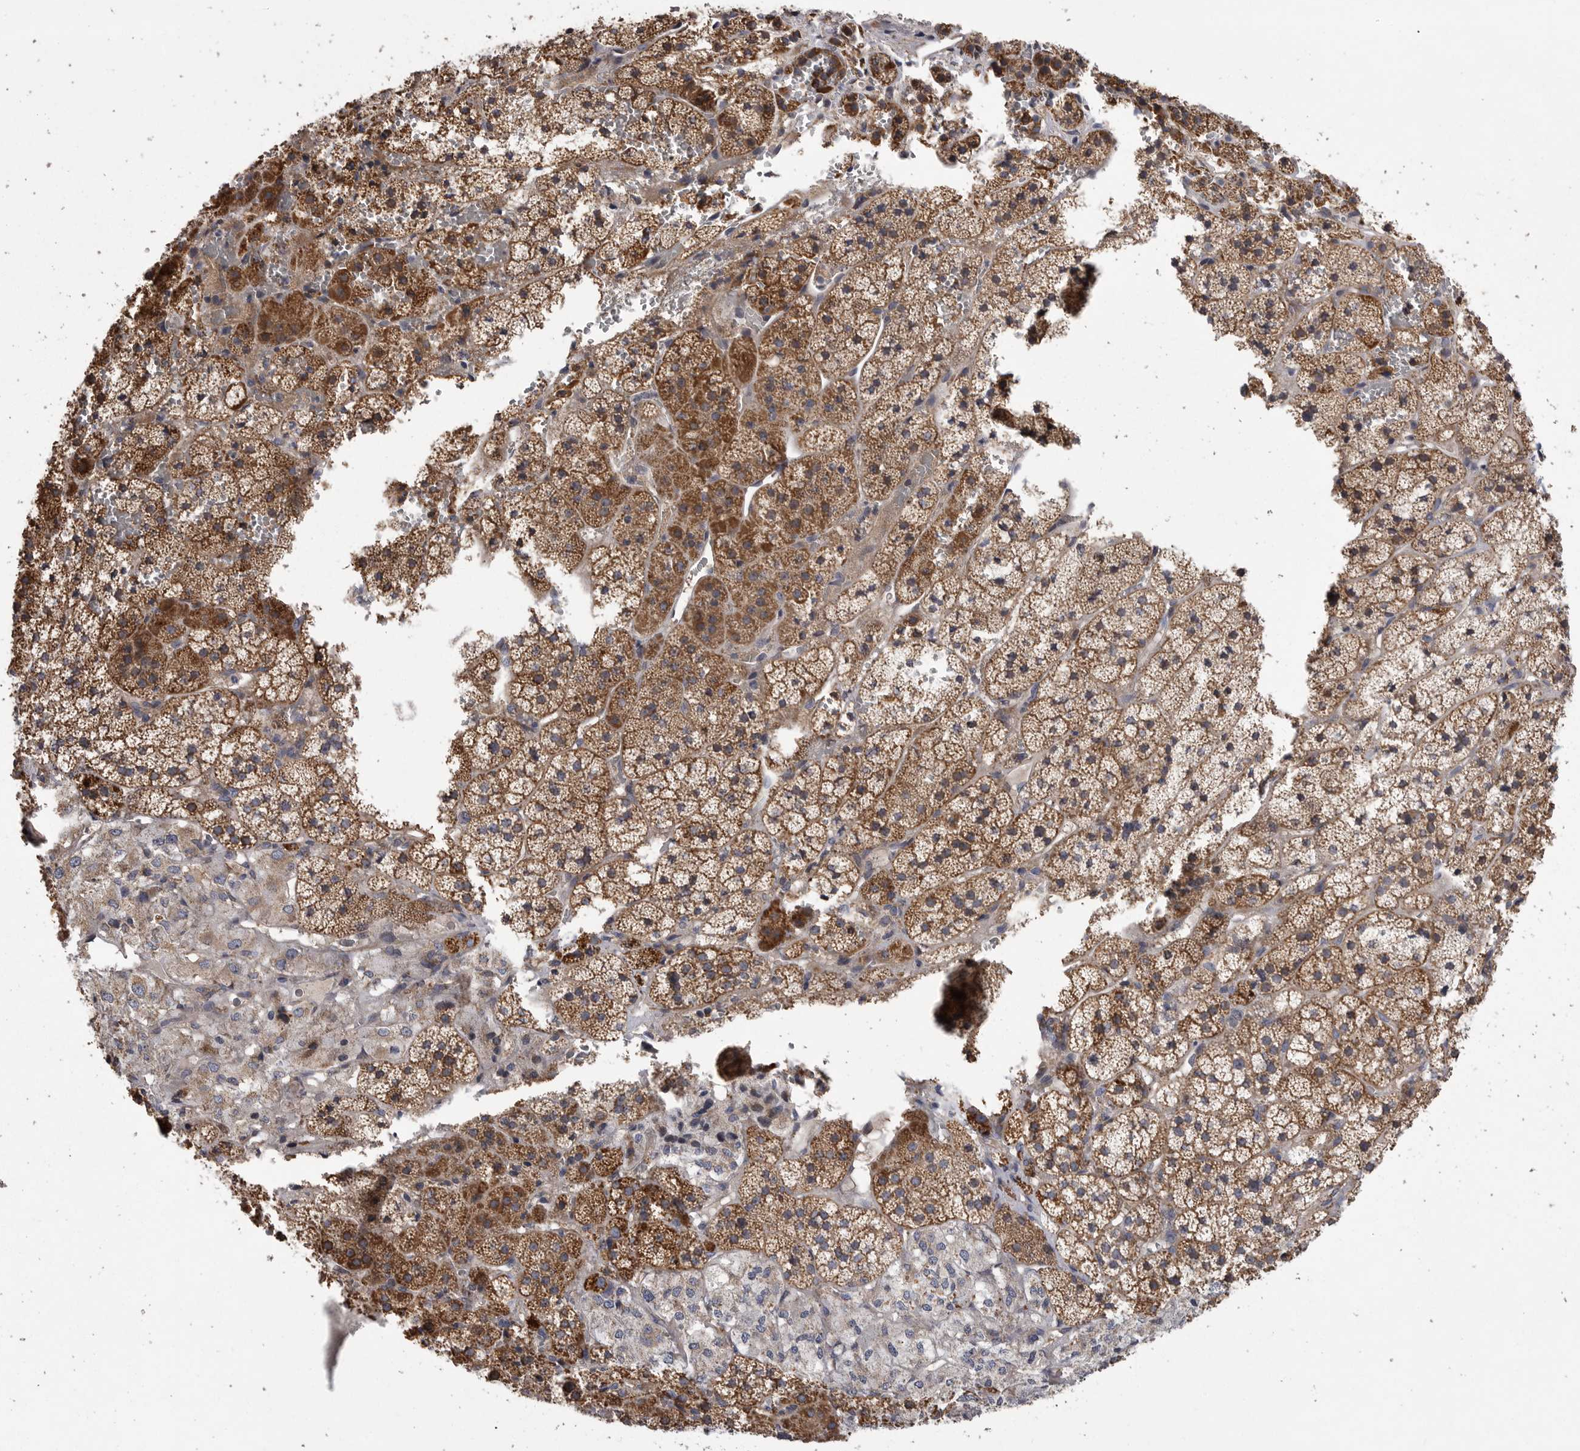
{"staining": {"intensity": "moderate", "quantity": ">75%", "location": "cytoplasmic/membranous"}, "tissue": "adrenal gland", "cell_type": "Glandular cells", "image_type": "normal", "snomed": [{"axis": "morphology", "description": "Normal tissue, NOS"}, {"axis": "topography", "description": "Adrenal gland"}], "caption": "Immunohistochemistry (IHC) (DAB (3,3'-diaminobenzidine)) staining of unremarkable adrenal gland shows moderate cytoplasmic/membranous protein expression in about >75% of glandular cells.", "gene": "CRP", "patient": {"sex": "female", "age": 44}}